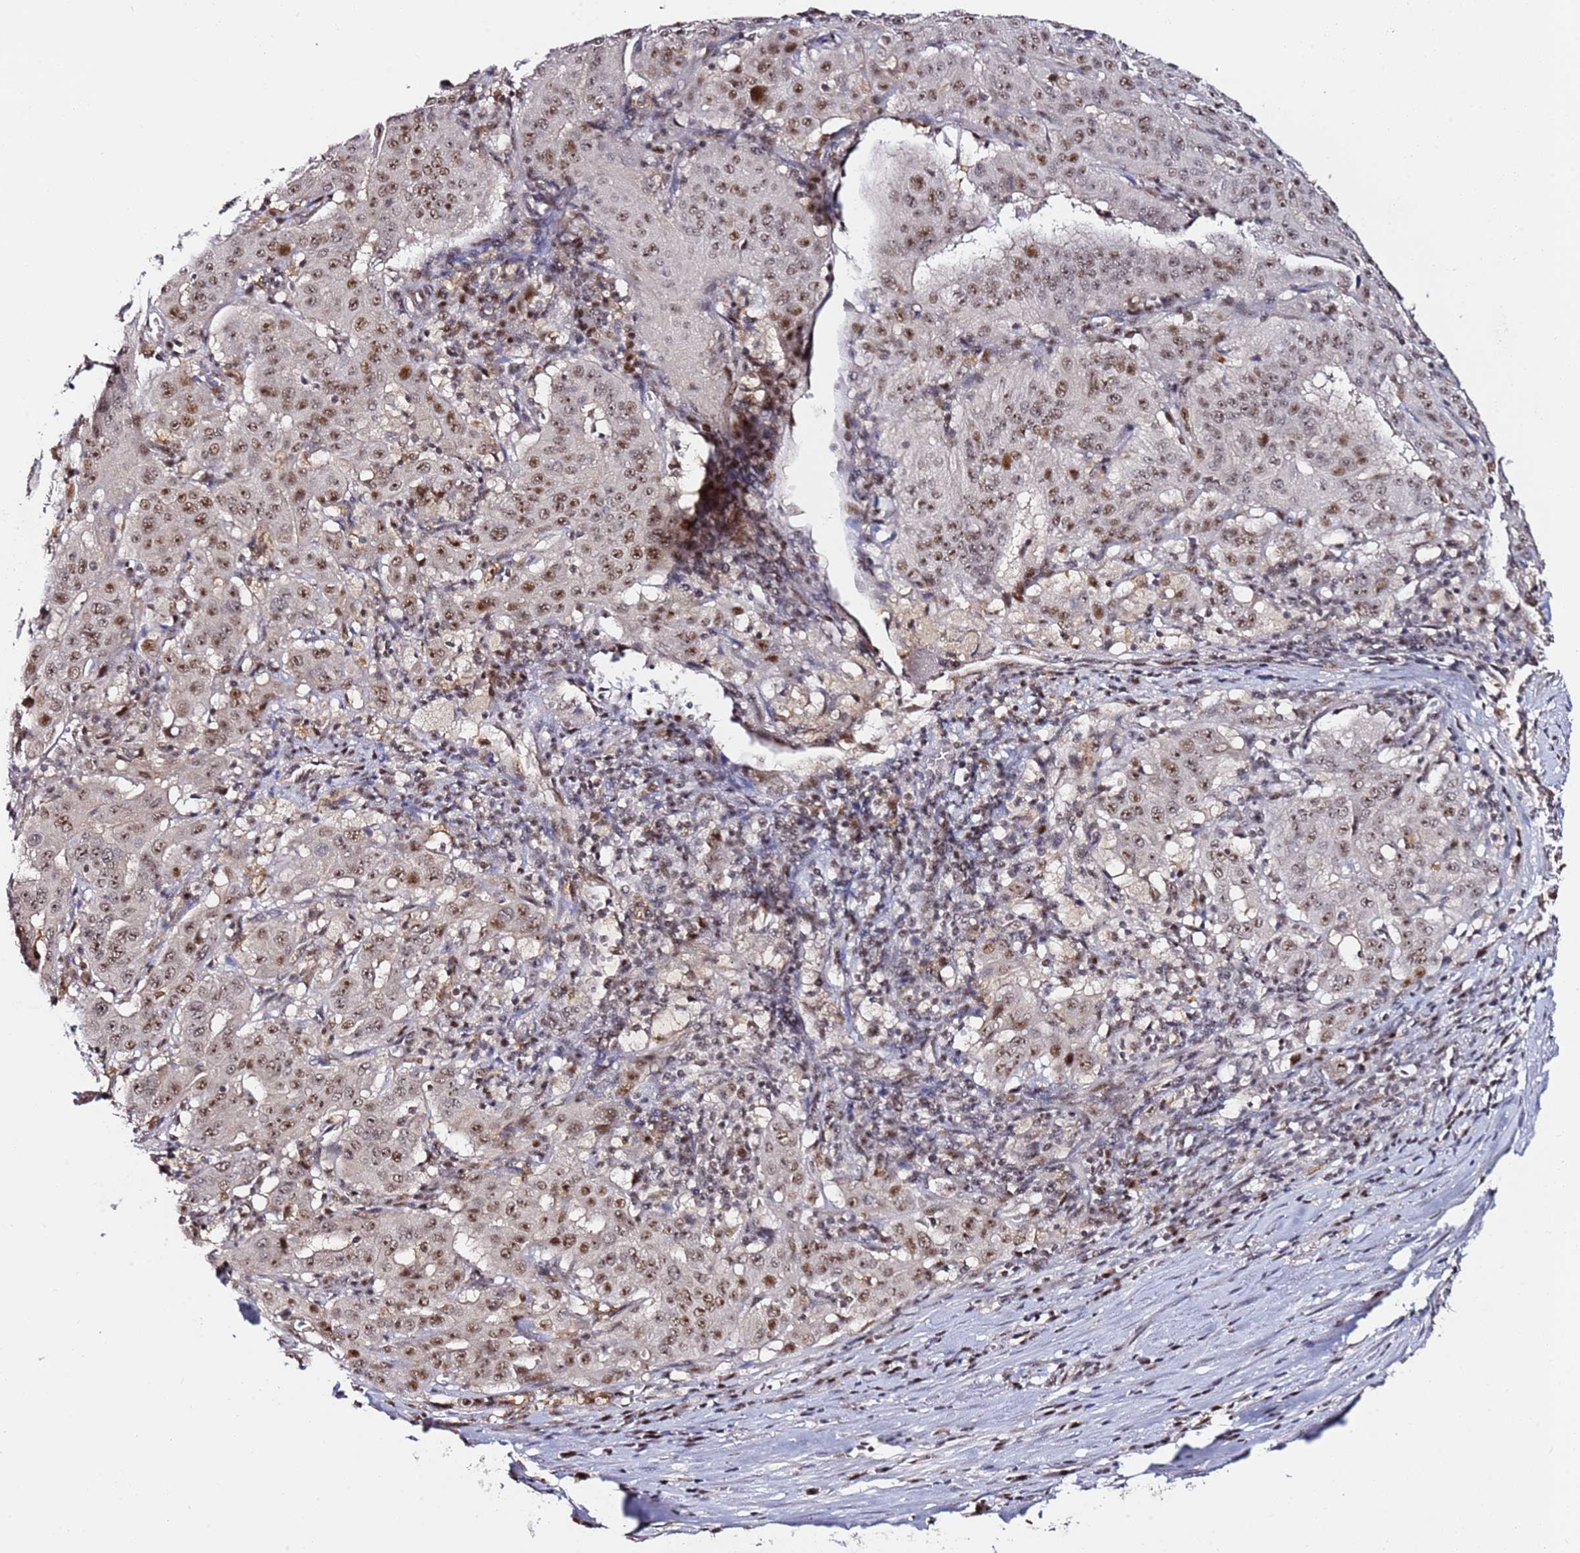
{"staining": {"intensity": "moderate", "quantity": ">75%", "location": "nuclear"}, "tissue": "pancreatic cancer", "cell_type": "Tumor cells", "image_type": "cancer", "snomed": [{"axis": "morphology", "description": "Adenocarcinoma, NOS"}, {"axis": "topography", "description": "Pancreas"}], "caption": "Pancreatic cancer stained with a protein marker shows moderate staining in tumor cells.", "gene": "FCF1", "patient": {"sex": "male", "age": 63}}